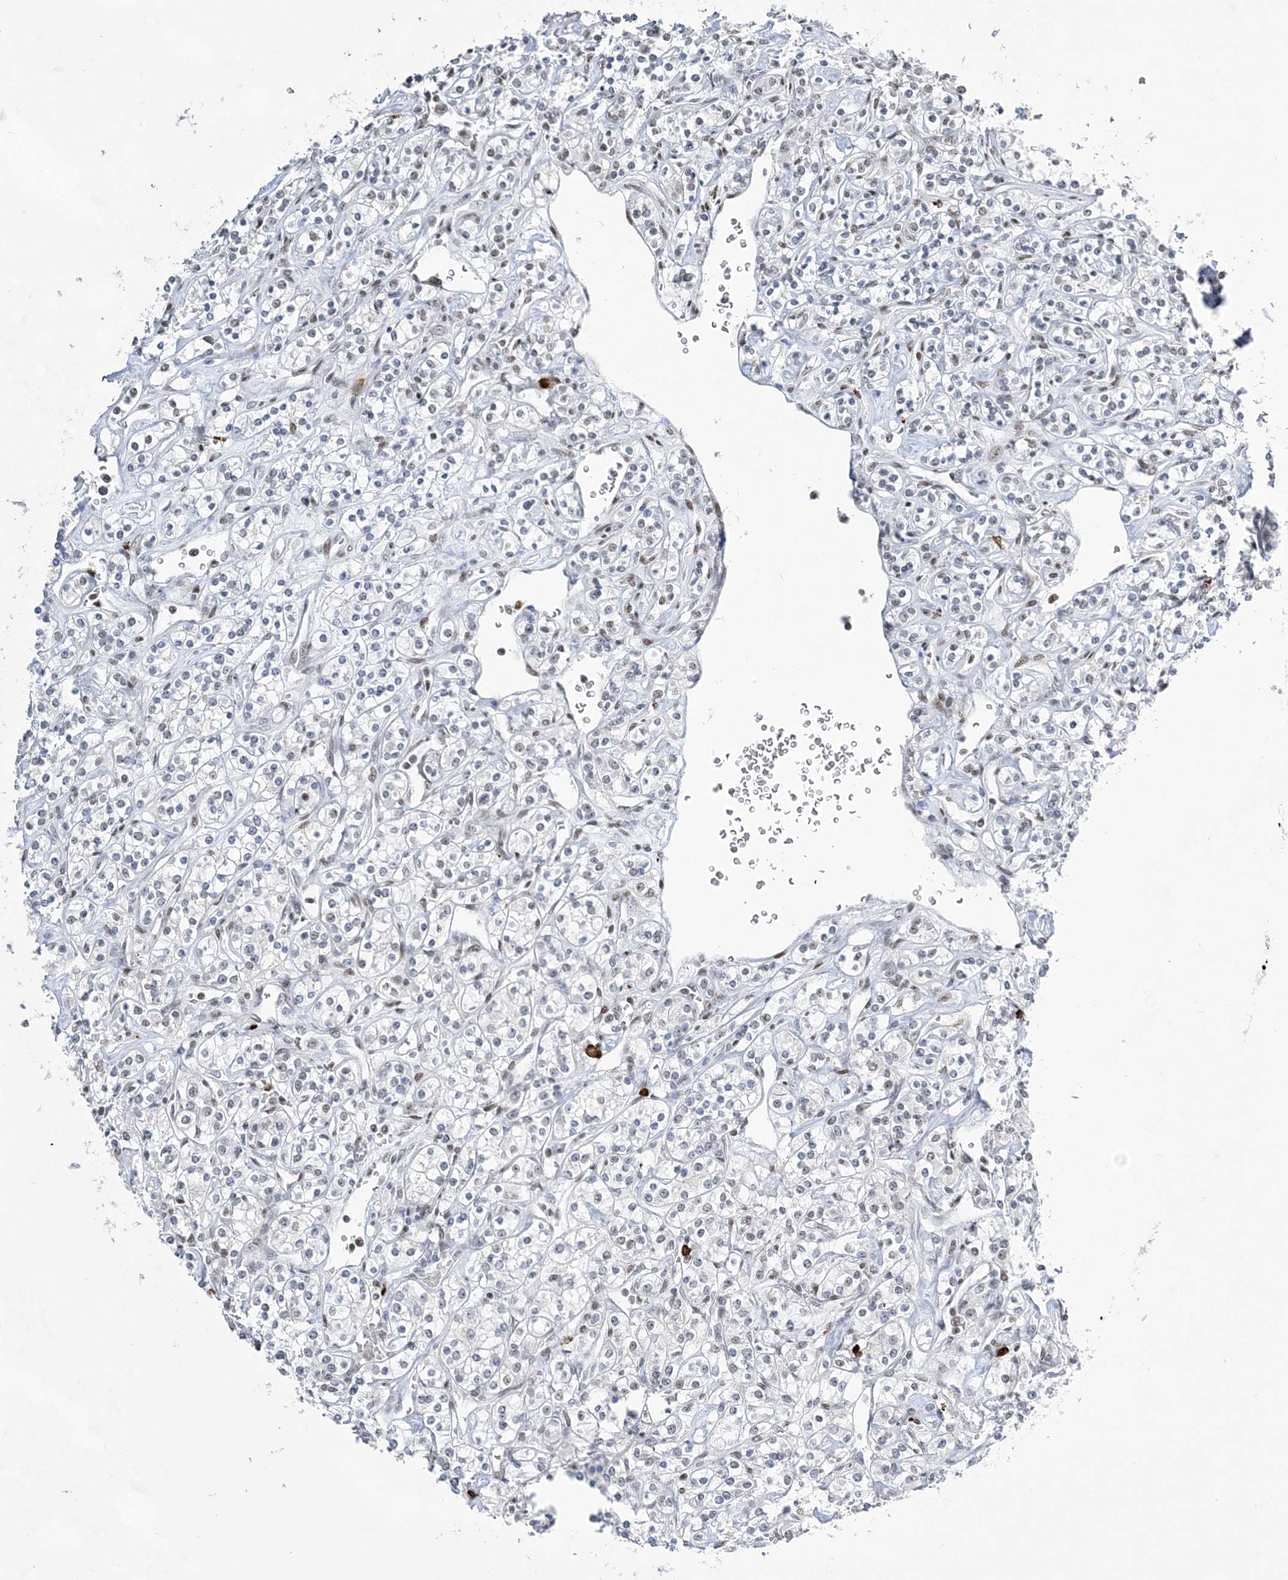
{"staining": {"intensity": "negative", "quantity": "none", "location": "none"}, "tissue": "renal cancer", "cell_type": "Tumor cells", "image_type": "cancer", "snomed": [{"axis": "morphology", "description": "Adenocarcinoma, NOS"}, {"axis": "topography", "description": "Kidney"}], "caption": "Immunohistochemistry (IHC) micrograph of human renal cancer (adenocarcinoma) stained for a protein (brown), which reveals no expression in tumor cells.", "gene": "ZBTB7A", "patient": {"sex": "male", "age": 77}}